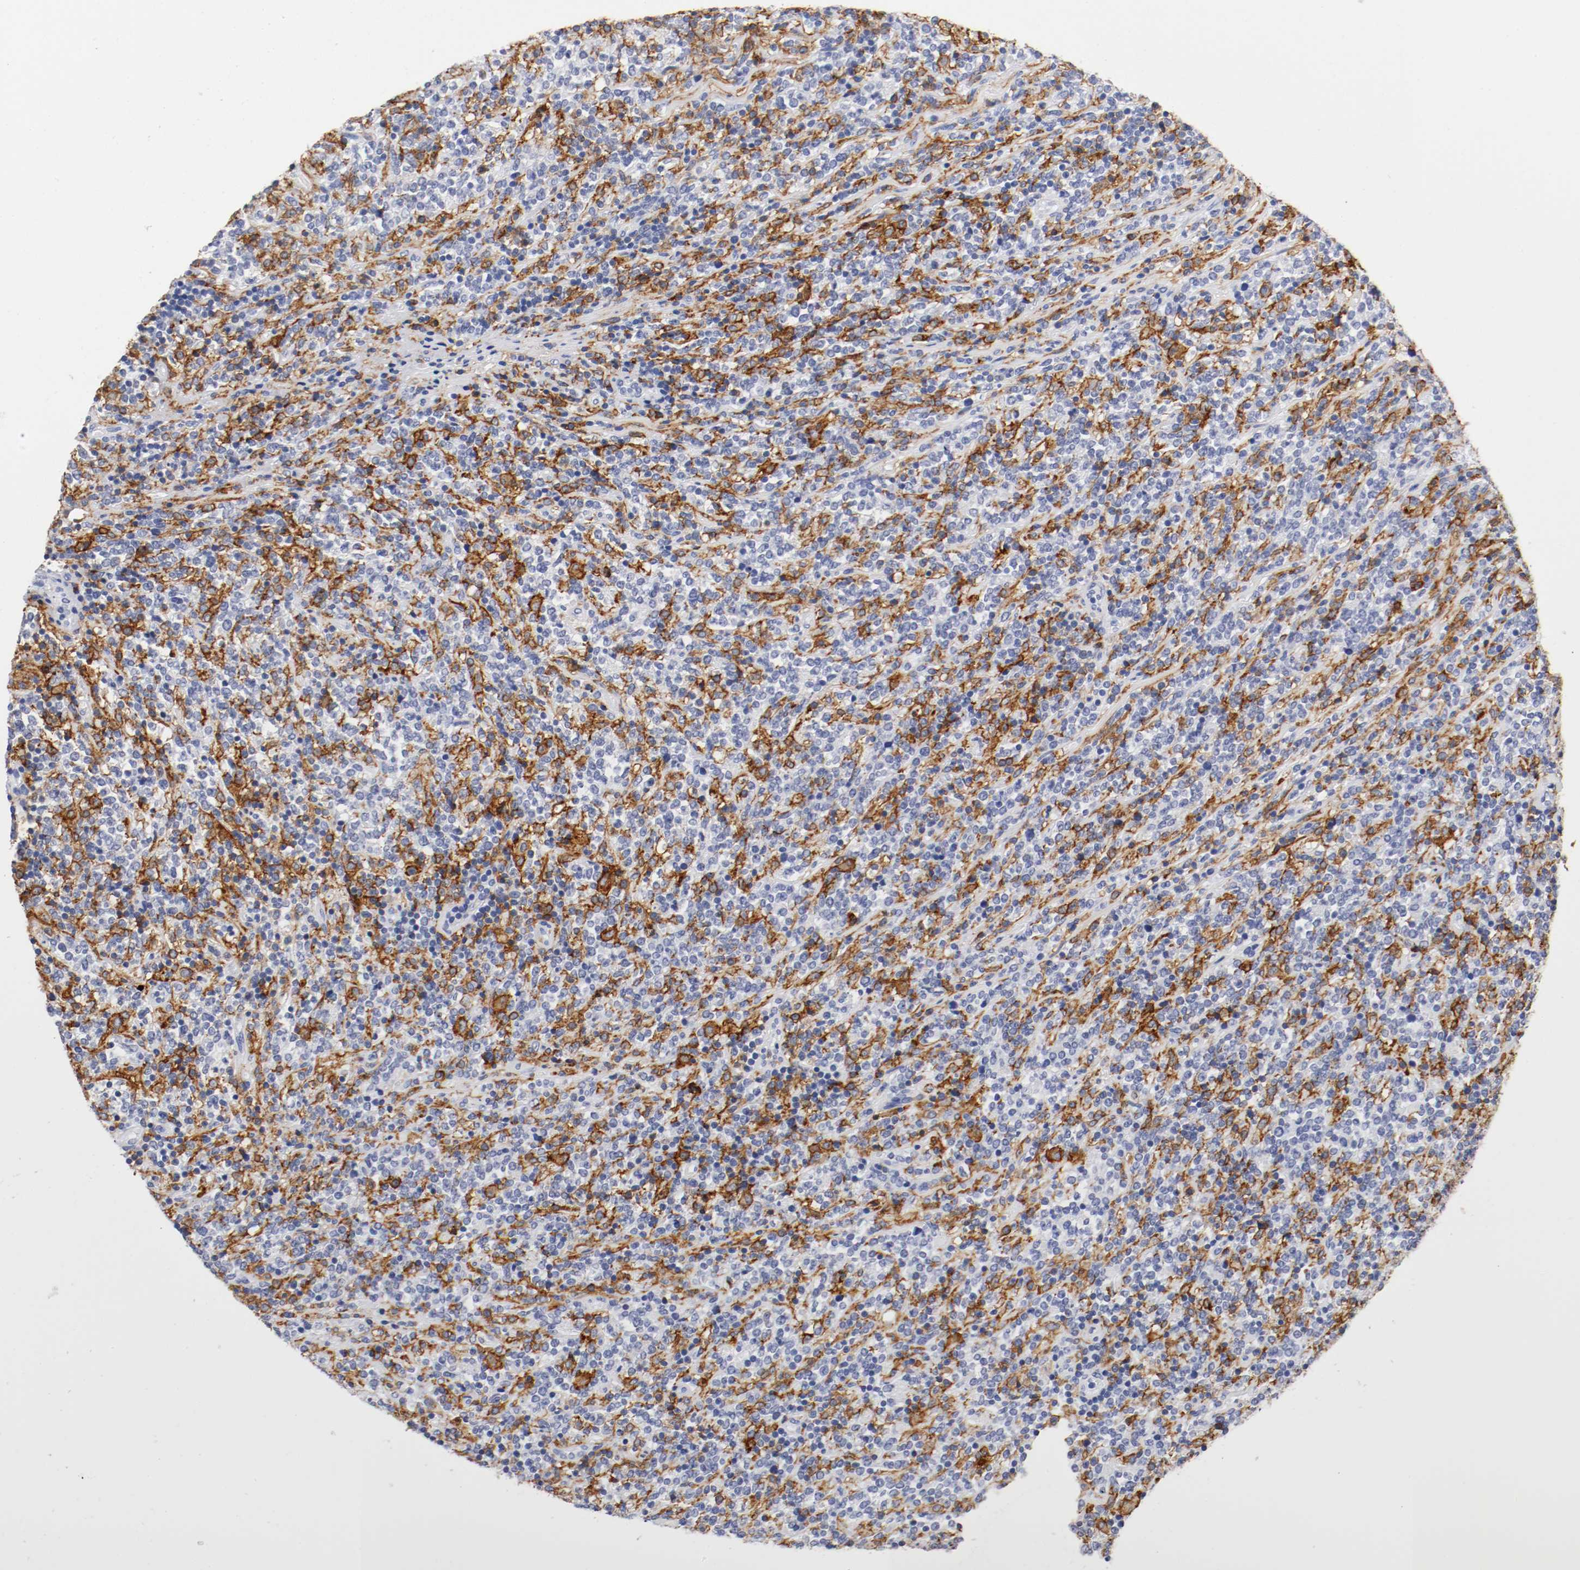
{"staining": {"intensity": "negative", "quantity": "none", "location": "none"}, "tissue": "lymphoma", "cell_type": "Tumor cells", "image_type": "cancer", "snomed": [{"axis": "morphology", "description": "Malignant lymphoma, non-Hodgkin's type, High grade"}, {"axis": "topography", "description": "Soft tissue"}], "caption": "An immunohistochemistry (IHC) micrograph of lymphoma is shown. There is no staining in tumor cells of lymphoma.", "gene": "ITGAX", "patient": {"sex": "male", "age": 18}}